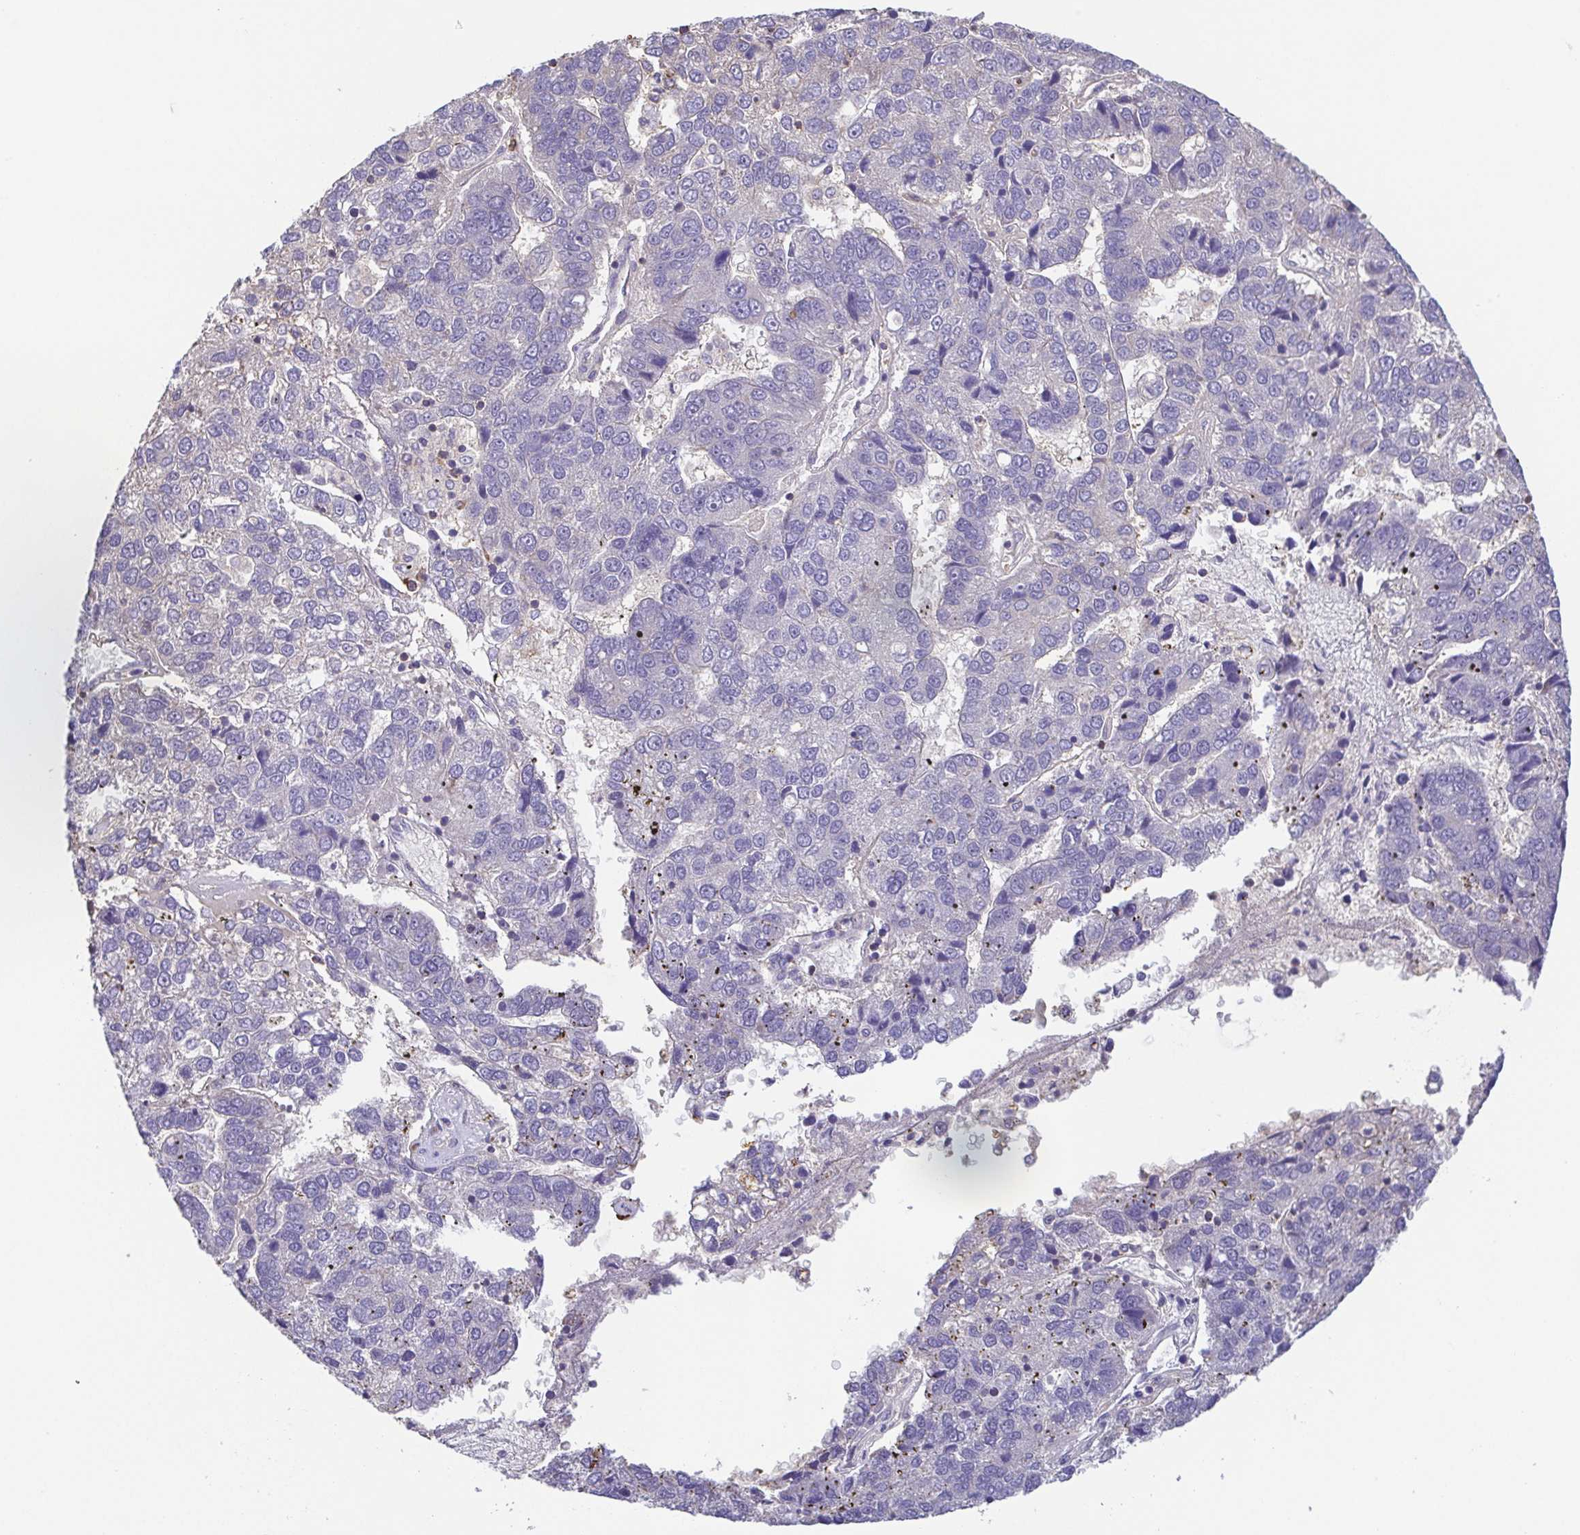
{"staining": {"intensity": "negative", "quantity": "none", "location": "none"}, "tissue": "pancreatic cancer", "cell_type": "Tumor cells", "image_type": "cancer", "snomed": [{"axis": "morphology", "description": "Adenocarcinoma, NOS"}, {"axis": "topography", "description": "Pancreas"}], "caption": "The photomicrograph reveals no staining of tumor cells in adenocarcinoma (pancreatic). Nuclei are stained in blue.", "gene": "PREPL", "patient": {"sex": "female", "age": 61}}